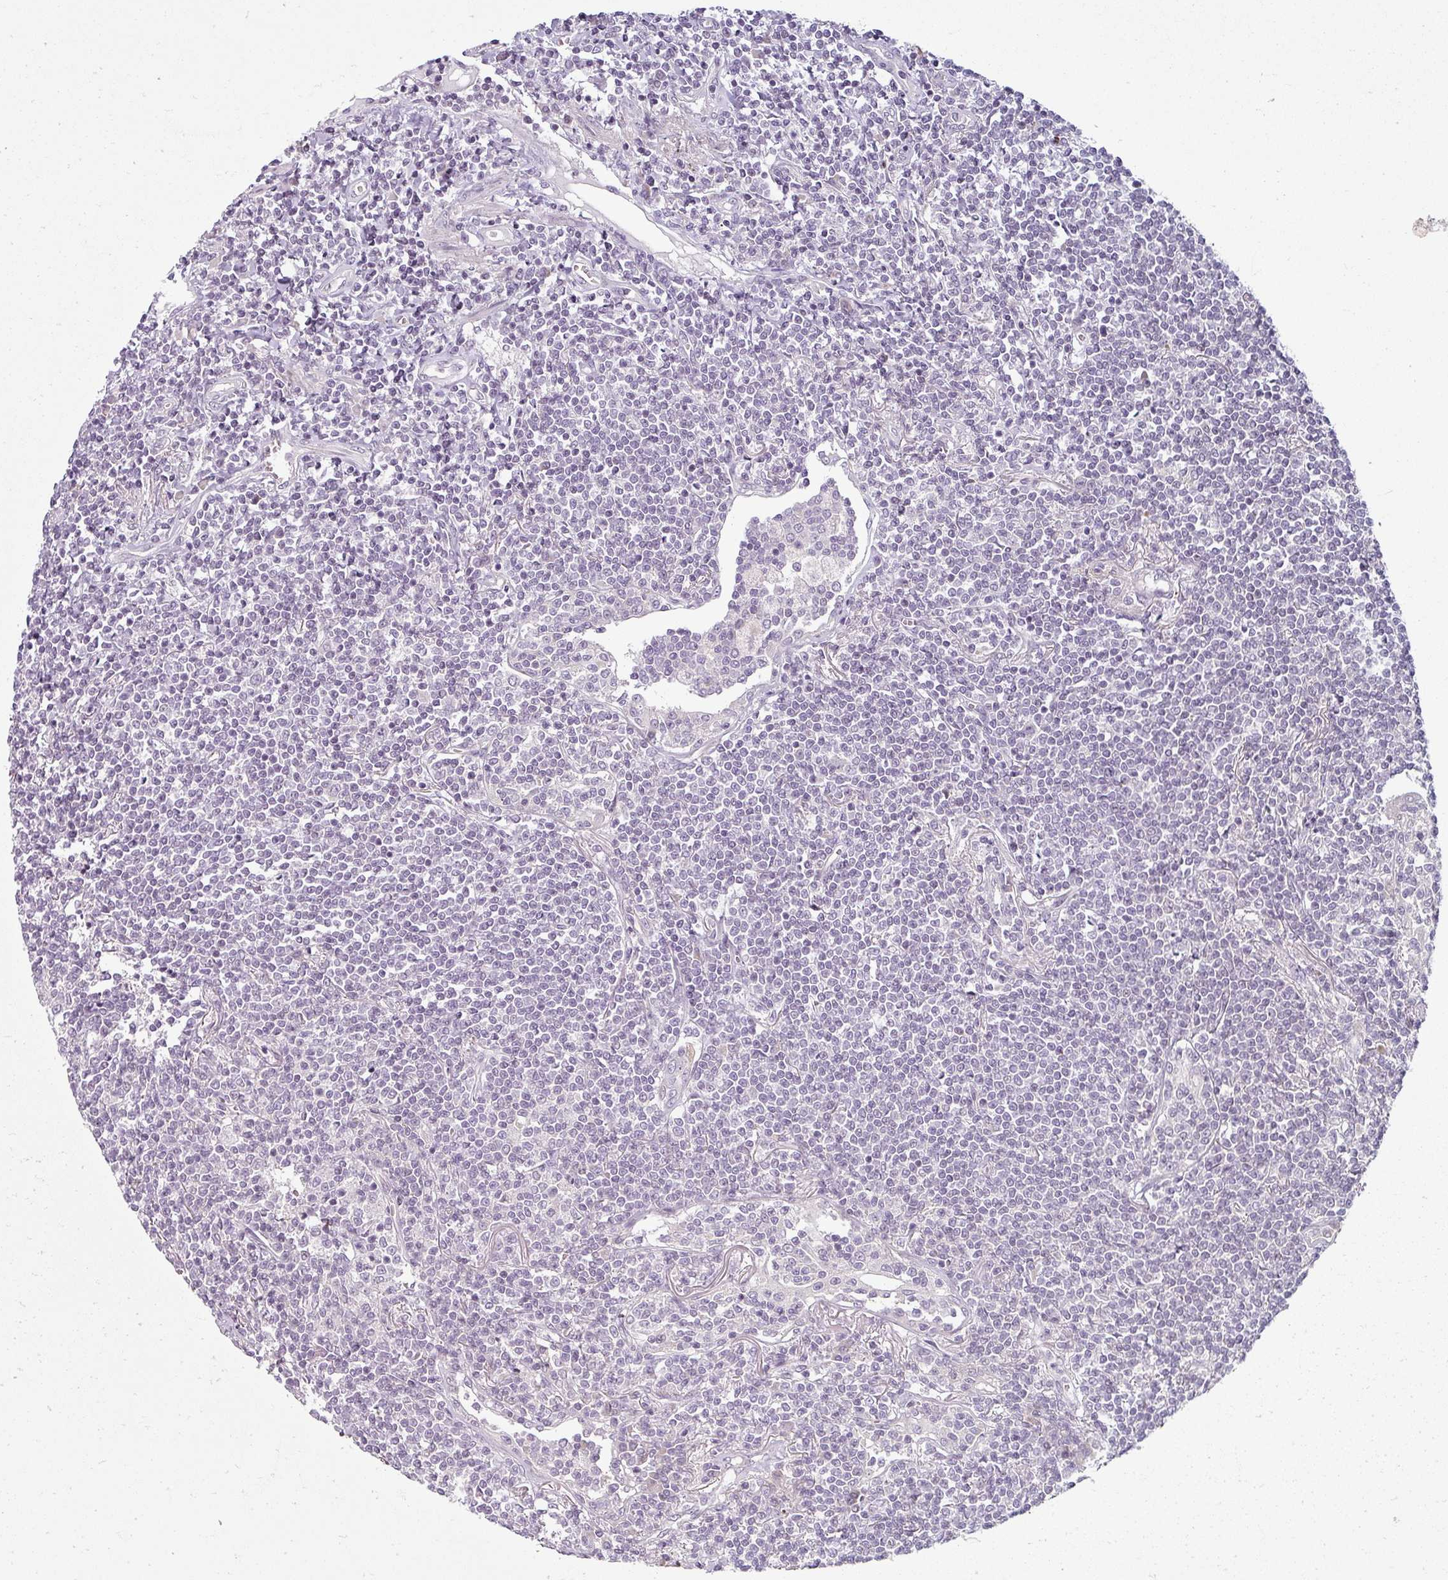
{"staining": {"intensity": "negative", "quantity": "none", "location": "none"}, "tissue": "lymphoma", "cell_type": "Tumor cells", "image_type": "cancer", "snomed": [{"axis": "morphology", "description": "Malignant lymphoma, non-Hodgkin's type, Low grade"}, {"axis": "topography", "description": "Lung"}], "caption": "Lymphoma stained for a protein using IHC reveals no expression tumor cells.", "gene": "OR52D1", "patient": {"sex": "female", "age": 71}}